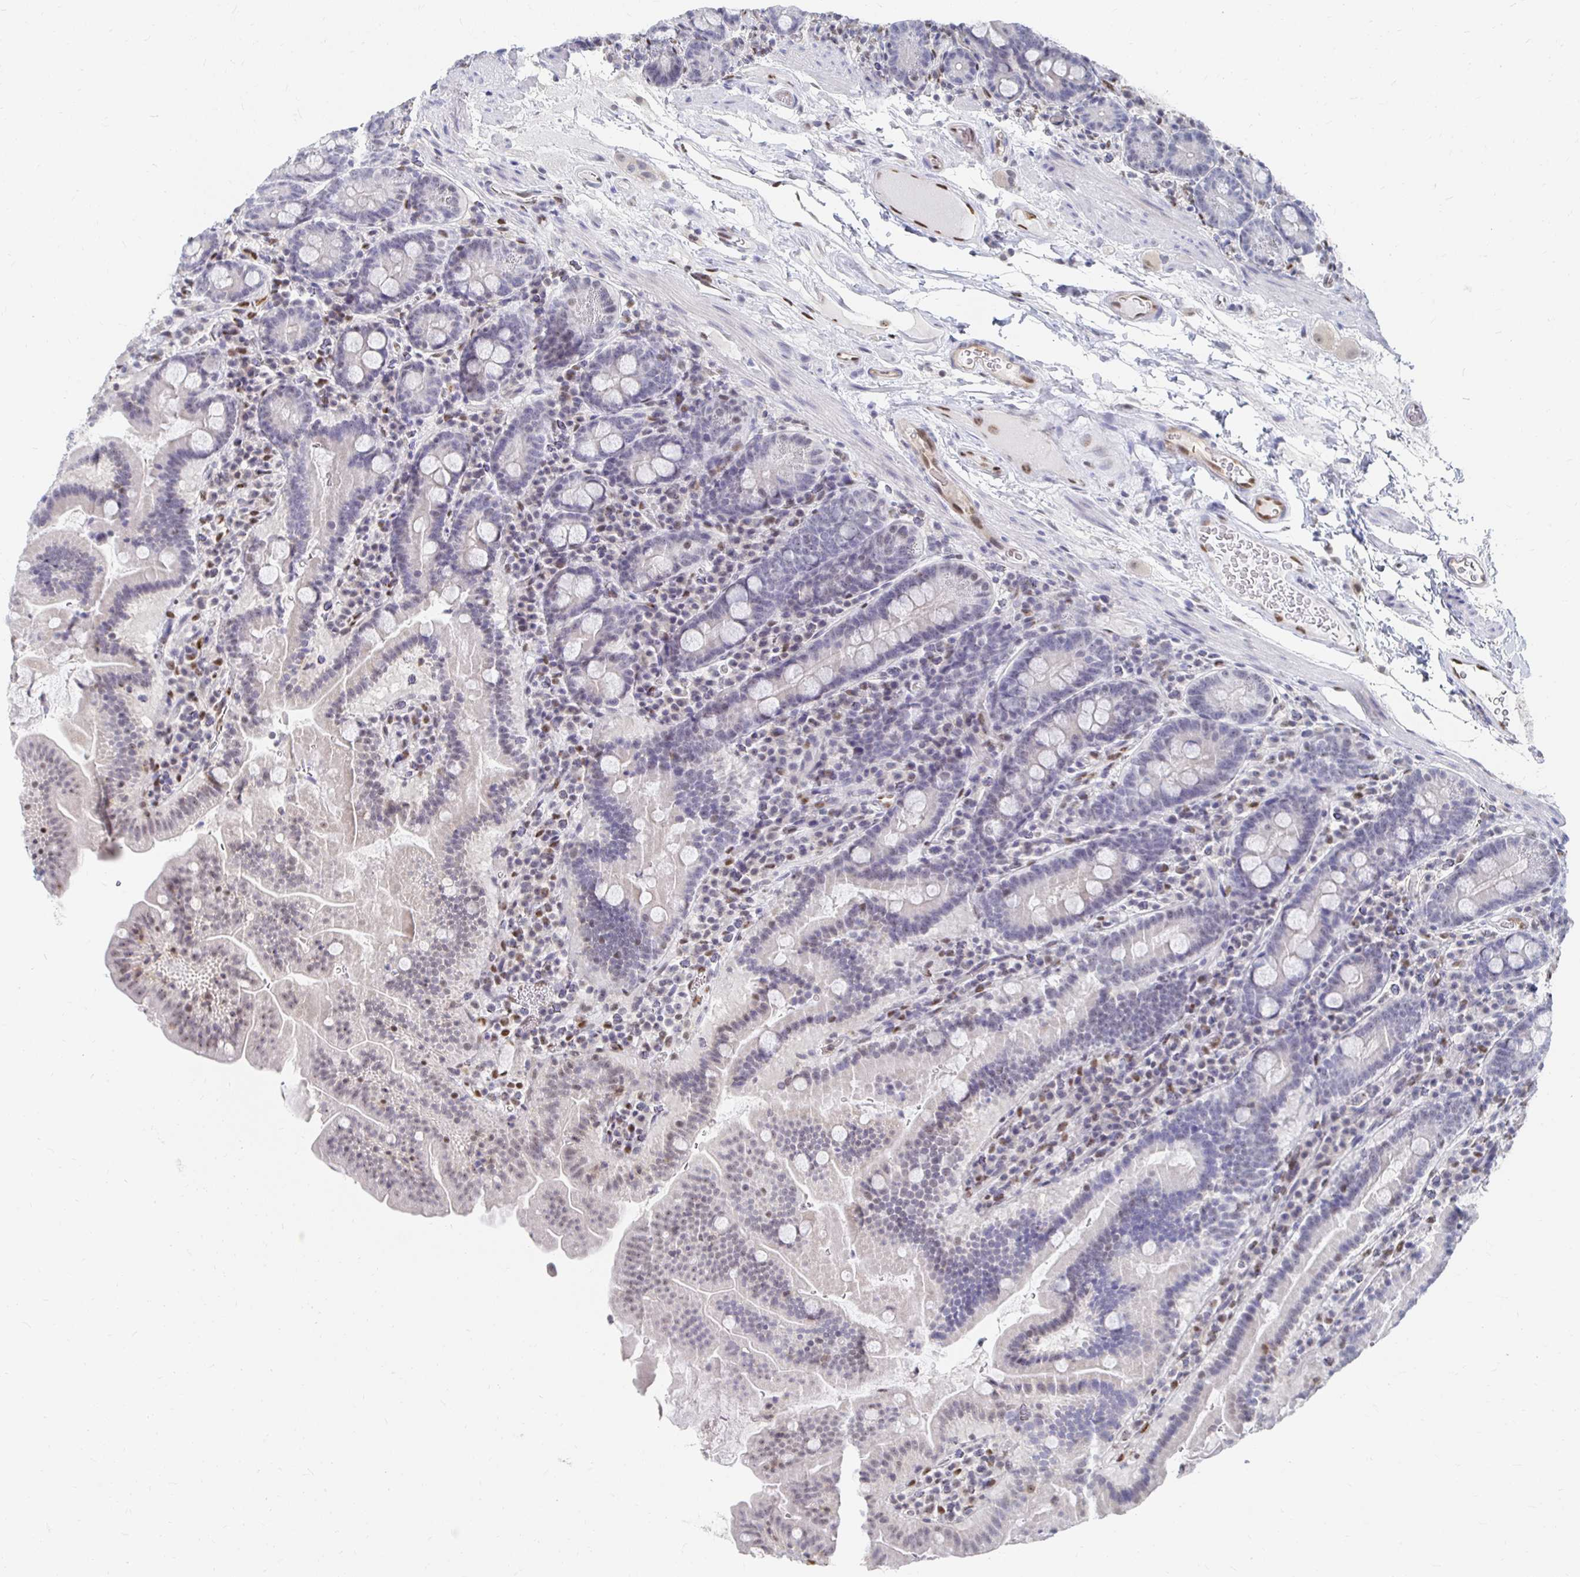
{"staining": {"intensity": "negative", "quantity": "none", "location": "none"}, "tissue": "small intestine", "cell_type": "Glandular cells", "image_type": "normal", "snomed": [{"axis": "morphology", "description": "Normal tissue, NOS"}, {"axis": "topography", "description": "Small intestine"}], "caption": "IHC of benign small intestine demonstrates no positivity in glandular cells. (Stains: DAB (3,3'-diaminobenzidine) IHC with hematoxylin counter stain, Microscopy: brightfield microscopy at high magnification).", "gene": "CLIC3", "patient": {"sex": "male", "age": 26}}